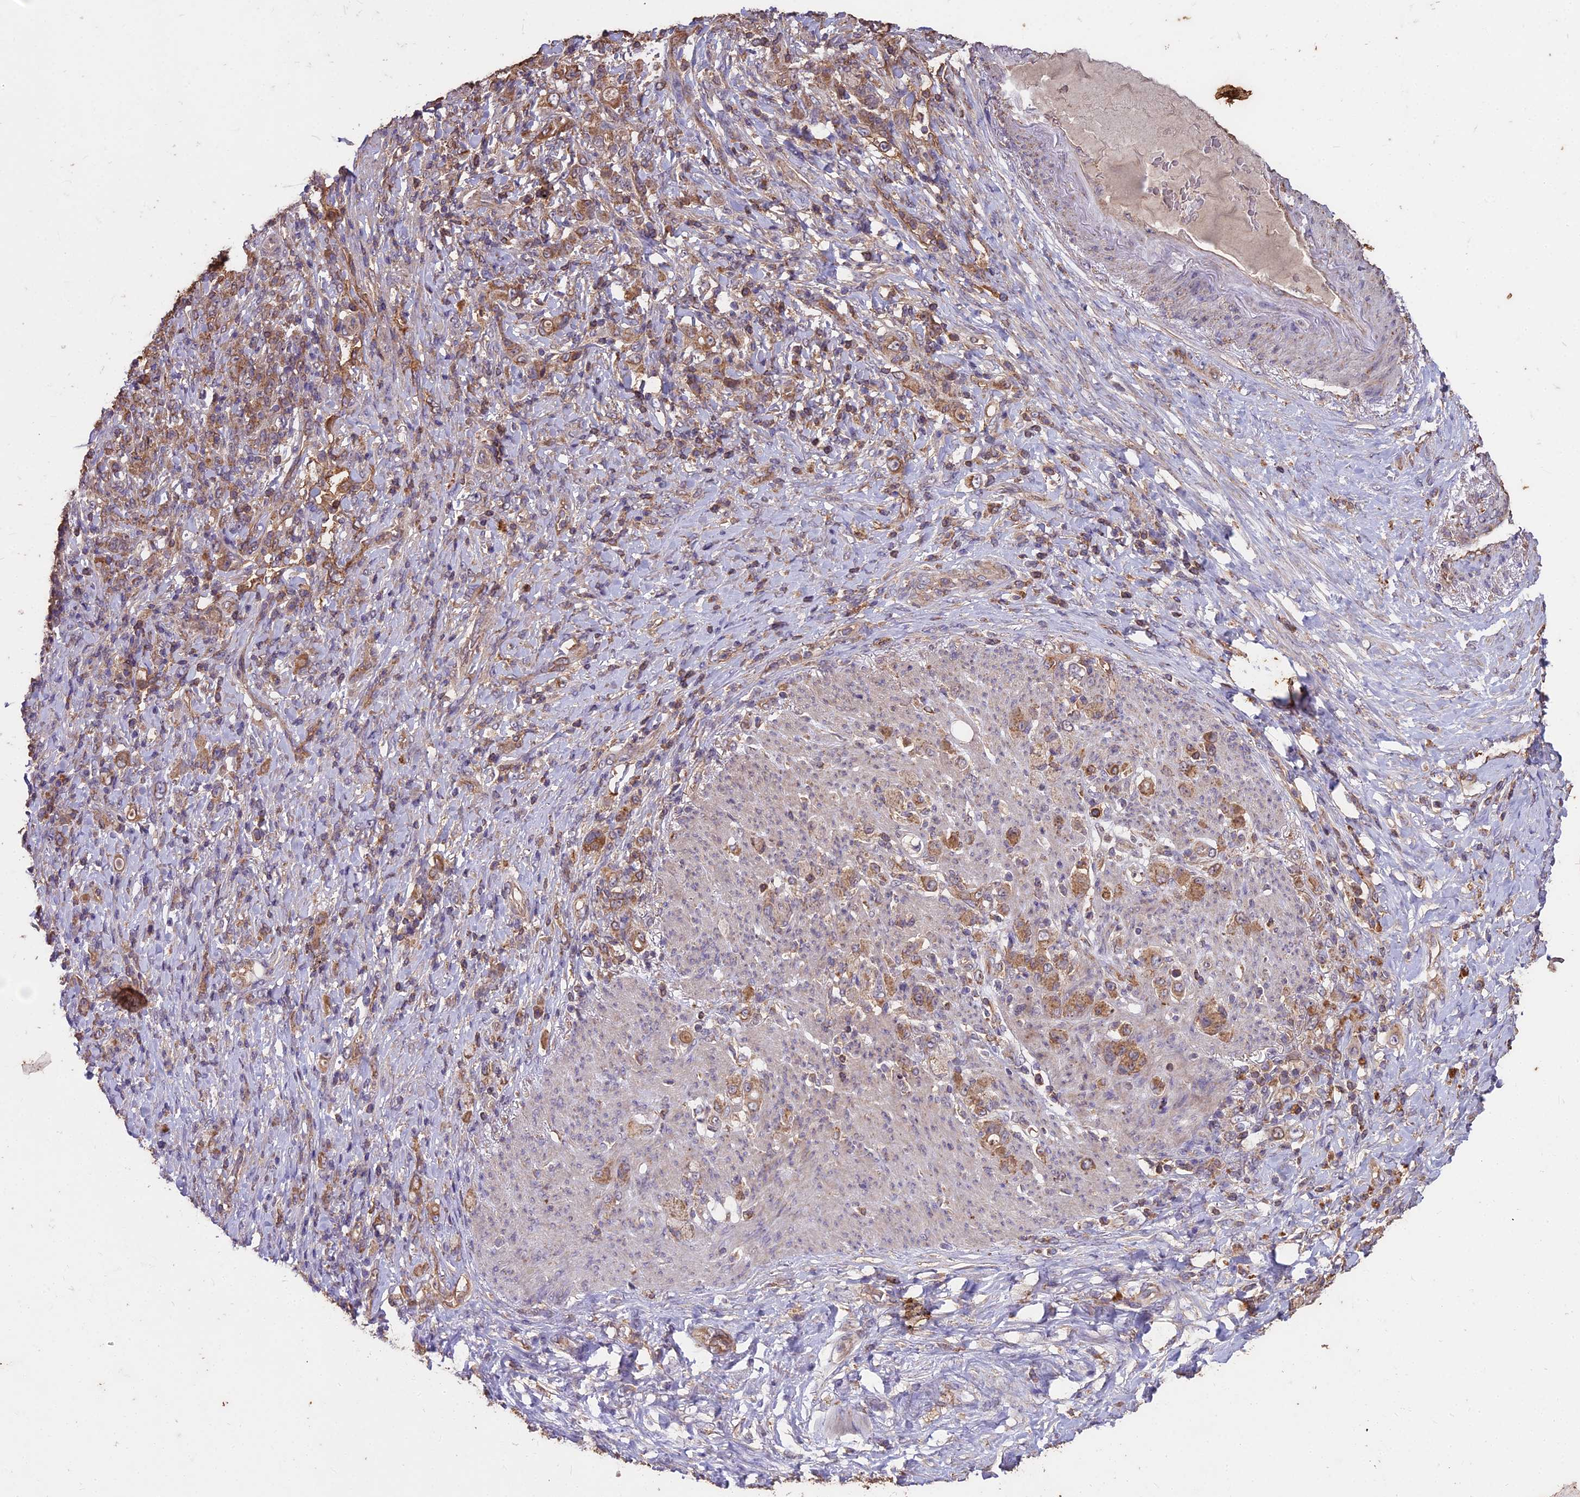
{"staining": {"intensity": "moderate", "quantity": ">75%", "location": "cytoplasmic/membranous"}, "tissue": "stomach cancer", "cell_type": "Tumor cells", "image_type": "cancer", "snomed": [{"axis": "morphology", "description": "Normal tissue, NOS"}, {"axis": "morphology", "description": "Adenocarcinoma, NOS"}, {"axis": "topography", "description": "Stomach"}], "caption": "This histopathology image exhibits immunohistochemistry (IHC) staining of human stomach cancer (adenocarcinoma), with medium moderate cytoplasmic/membranous positivity in approximately >75% of tumor cells.", "gene": "CEMIP2", "patient": {"sex": "female", "age": 79}}